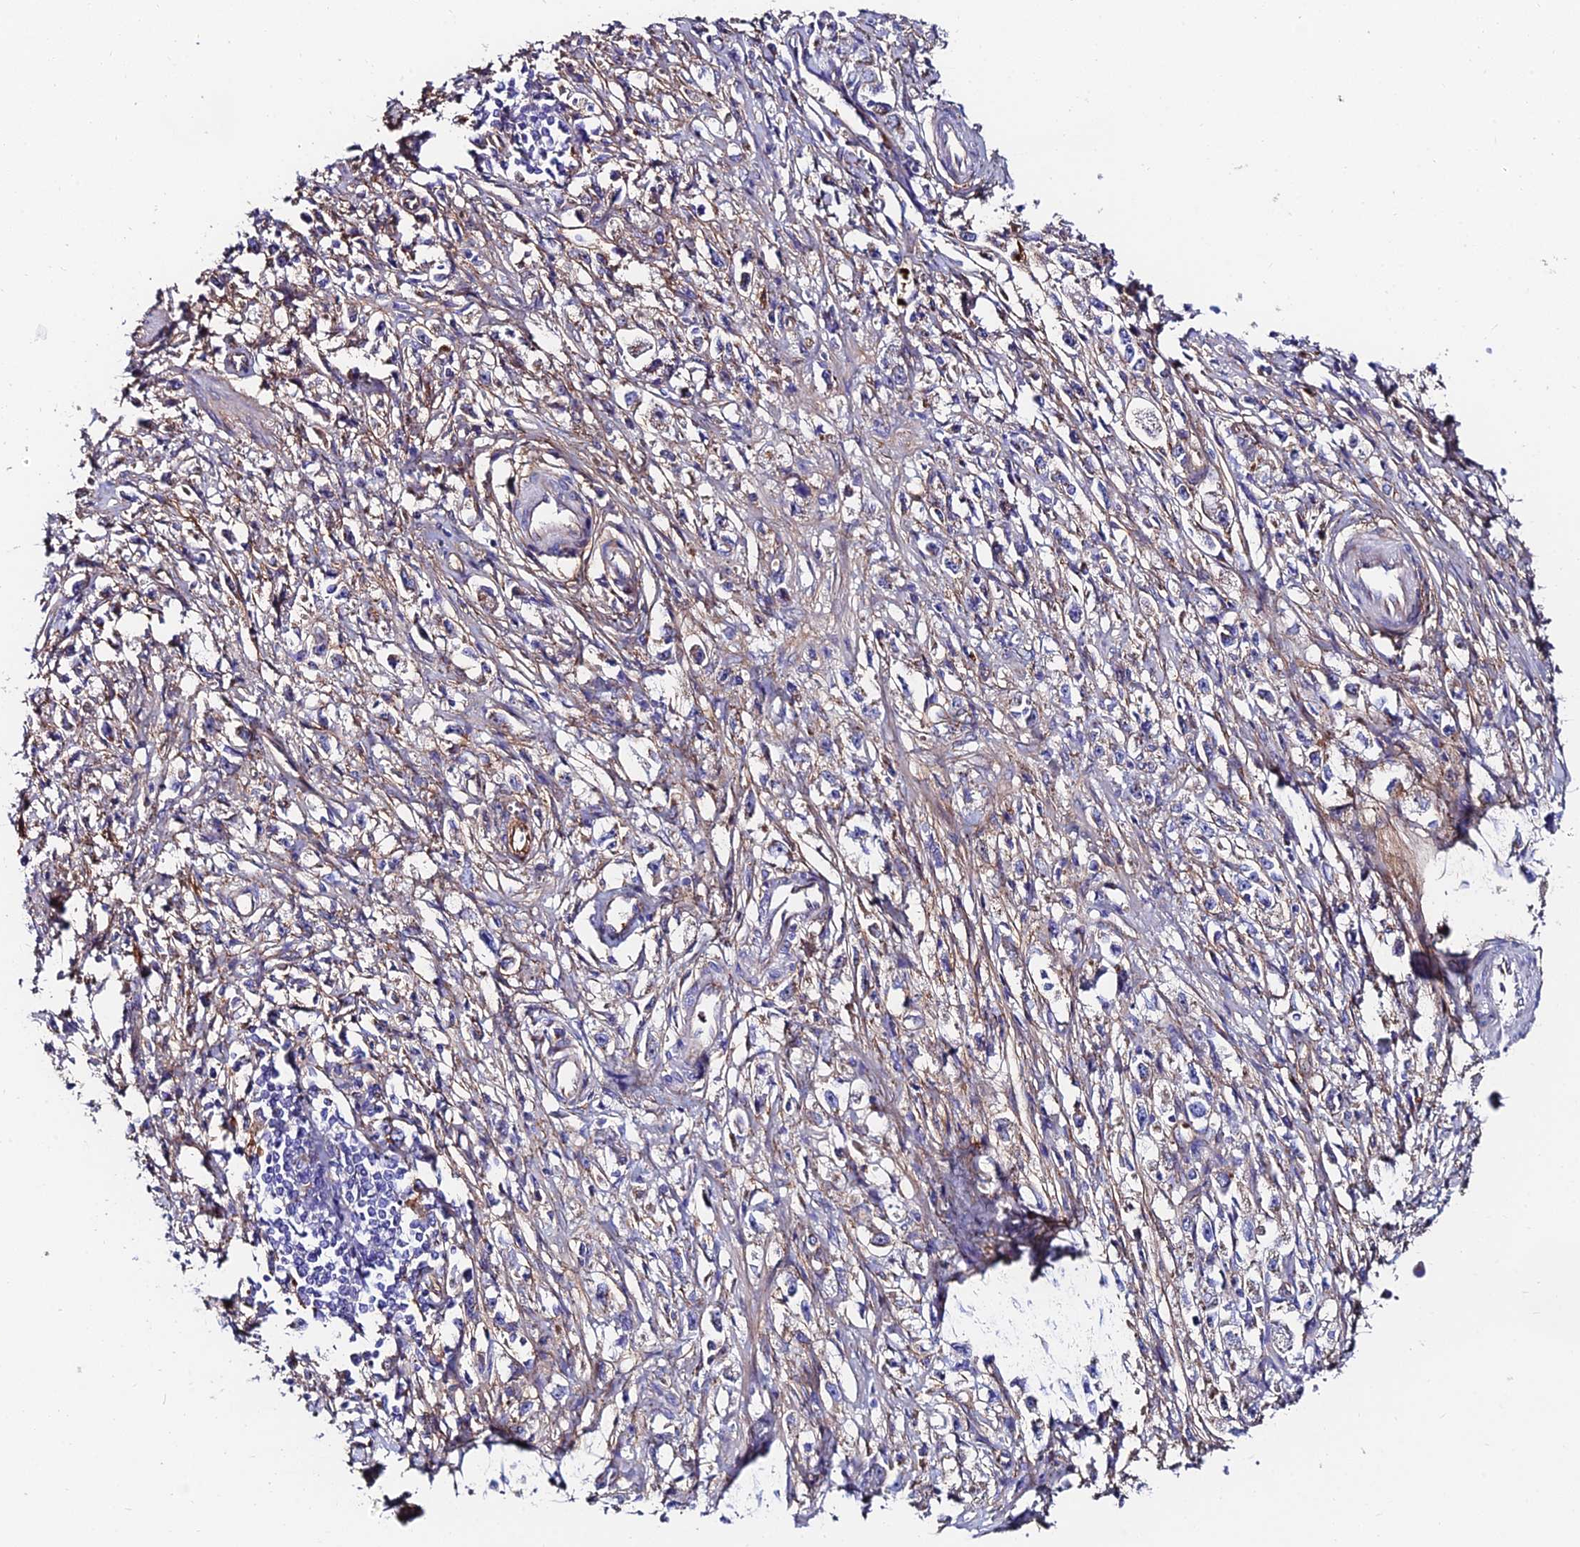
{"staining": {"intensity": "negative", "quantity": "none", "location": "none"}, "tissue": "stomach cancer", "cell_type": "Tumor cells", "image_type": "cancer", "snomed": [{"axis": "morphology", "description": "Adenocarcinoma, NOS"}, {"axis": "topography", "description": "Stomach"}], "caption": "Stomach cancer (adenocarcinoma) was stained to show a protein in brown. There is no significant positivity in tumor cells. (Stains: DAB immunohistochemistry with hematoxylin counter stain, Microscopy: brightfield microscopy at high magnification).", "gene": "ADGRF3", "patient": {"sex": "female", "age": 59}}